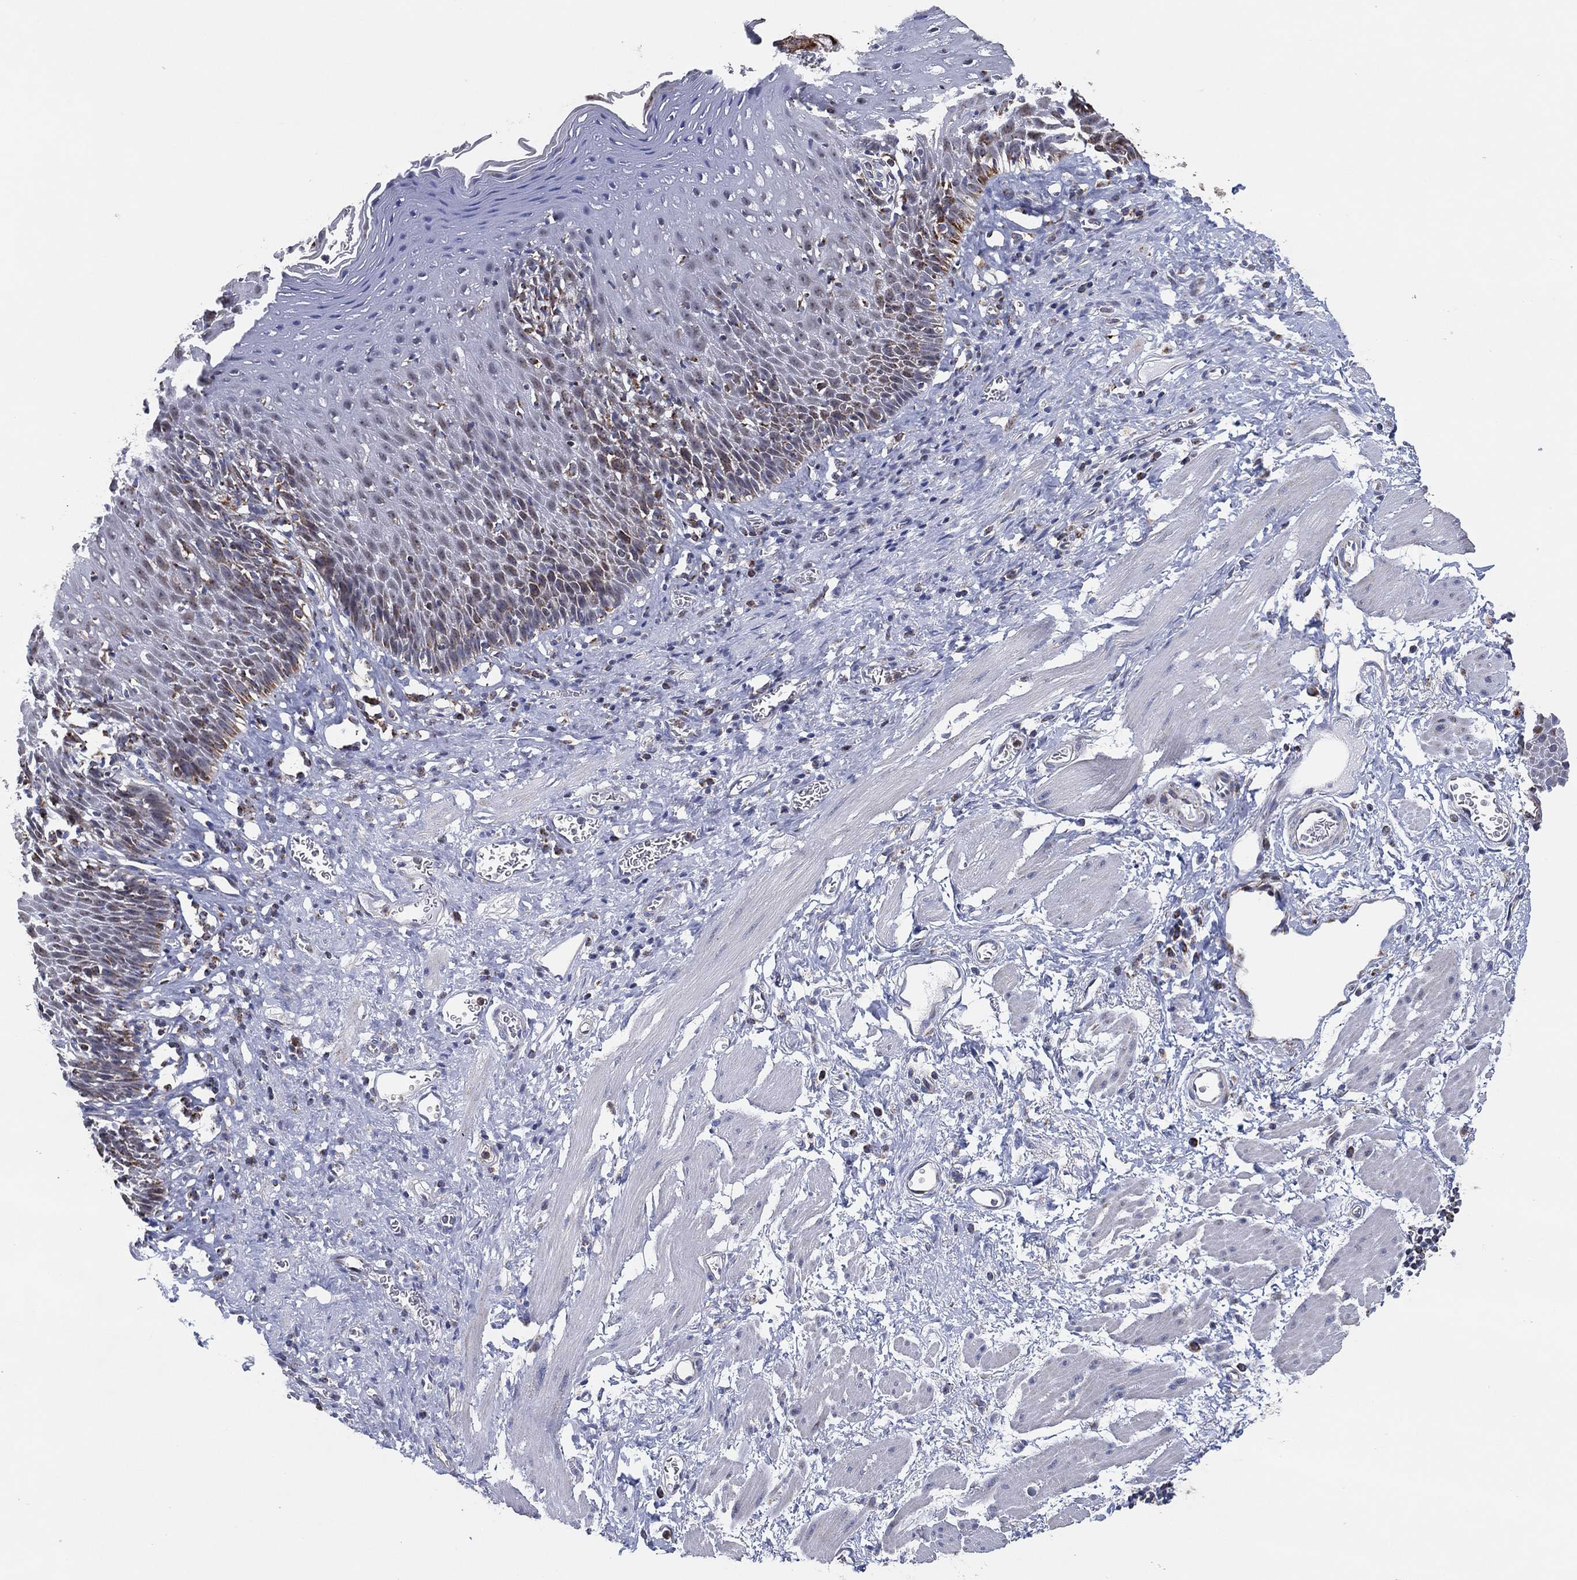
{"staining": {"intensity": "moderate", "quantity": "<25%", "location": "cytoplasmic/membranous"}, "tissue": "esophagus", "cell_type": "Squamous epithelial cells", "image_type": "normal", "snomed": [{"axis": "morphology", "description": "Normal tissue, NOS"}, {"axis": "morphology", "description": "Adenocarcinoma, NOS"}, {"axis": "topography", "description": "Esophagus"}, {"axis": "topography", "description": "Stomach, upper"}], "caption": "This image reveals IHC staining of unremarkable esophagus, with low moderate cytoplasmic/membranous expression in approximately <25% of squamous epithelial cells.", "gene": "GCAT", "patient": {"sex": "male", "age": 74}}